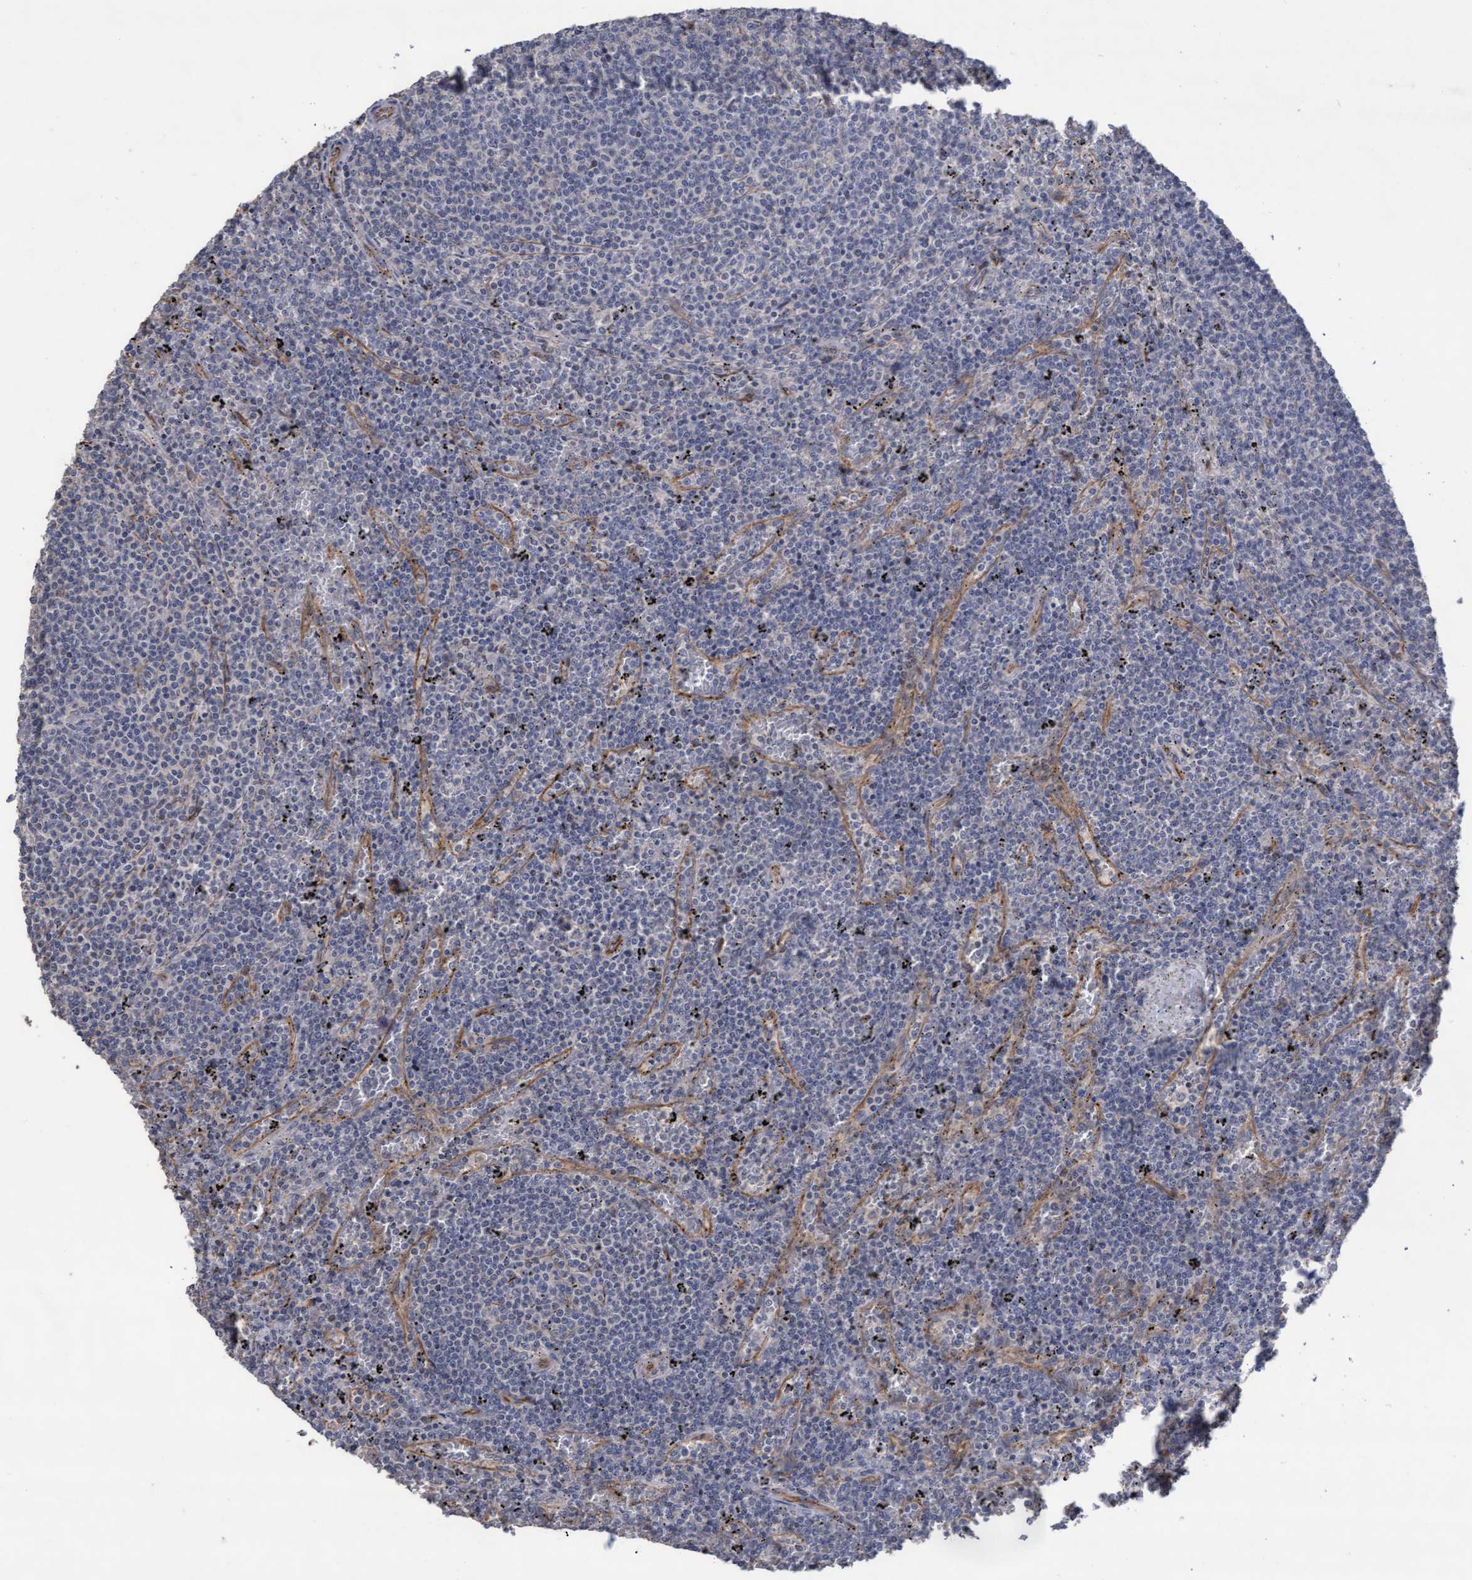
{"staining": {"intensity": "negative", "quantity": "none", "location": "none"}, "tissue": "lymphoma", "cell_type": "Tumor cells", "image_type": "cancer", "snomed": [{"axis": "morphology", "description": "Malignant lymphoma, non-Hodgkin's type, Low grade"}, {"axis": "topography", "description": "Spleen"}], "caption": "Immunohistochemistry (IHC) of malignant lymphoma, non-Hodgkin's type (low-grade) exhibits no staining in tumor cells.", "gene": "KRT24", "patient": {"sex": "female", "age": 50}}